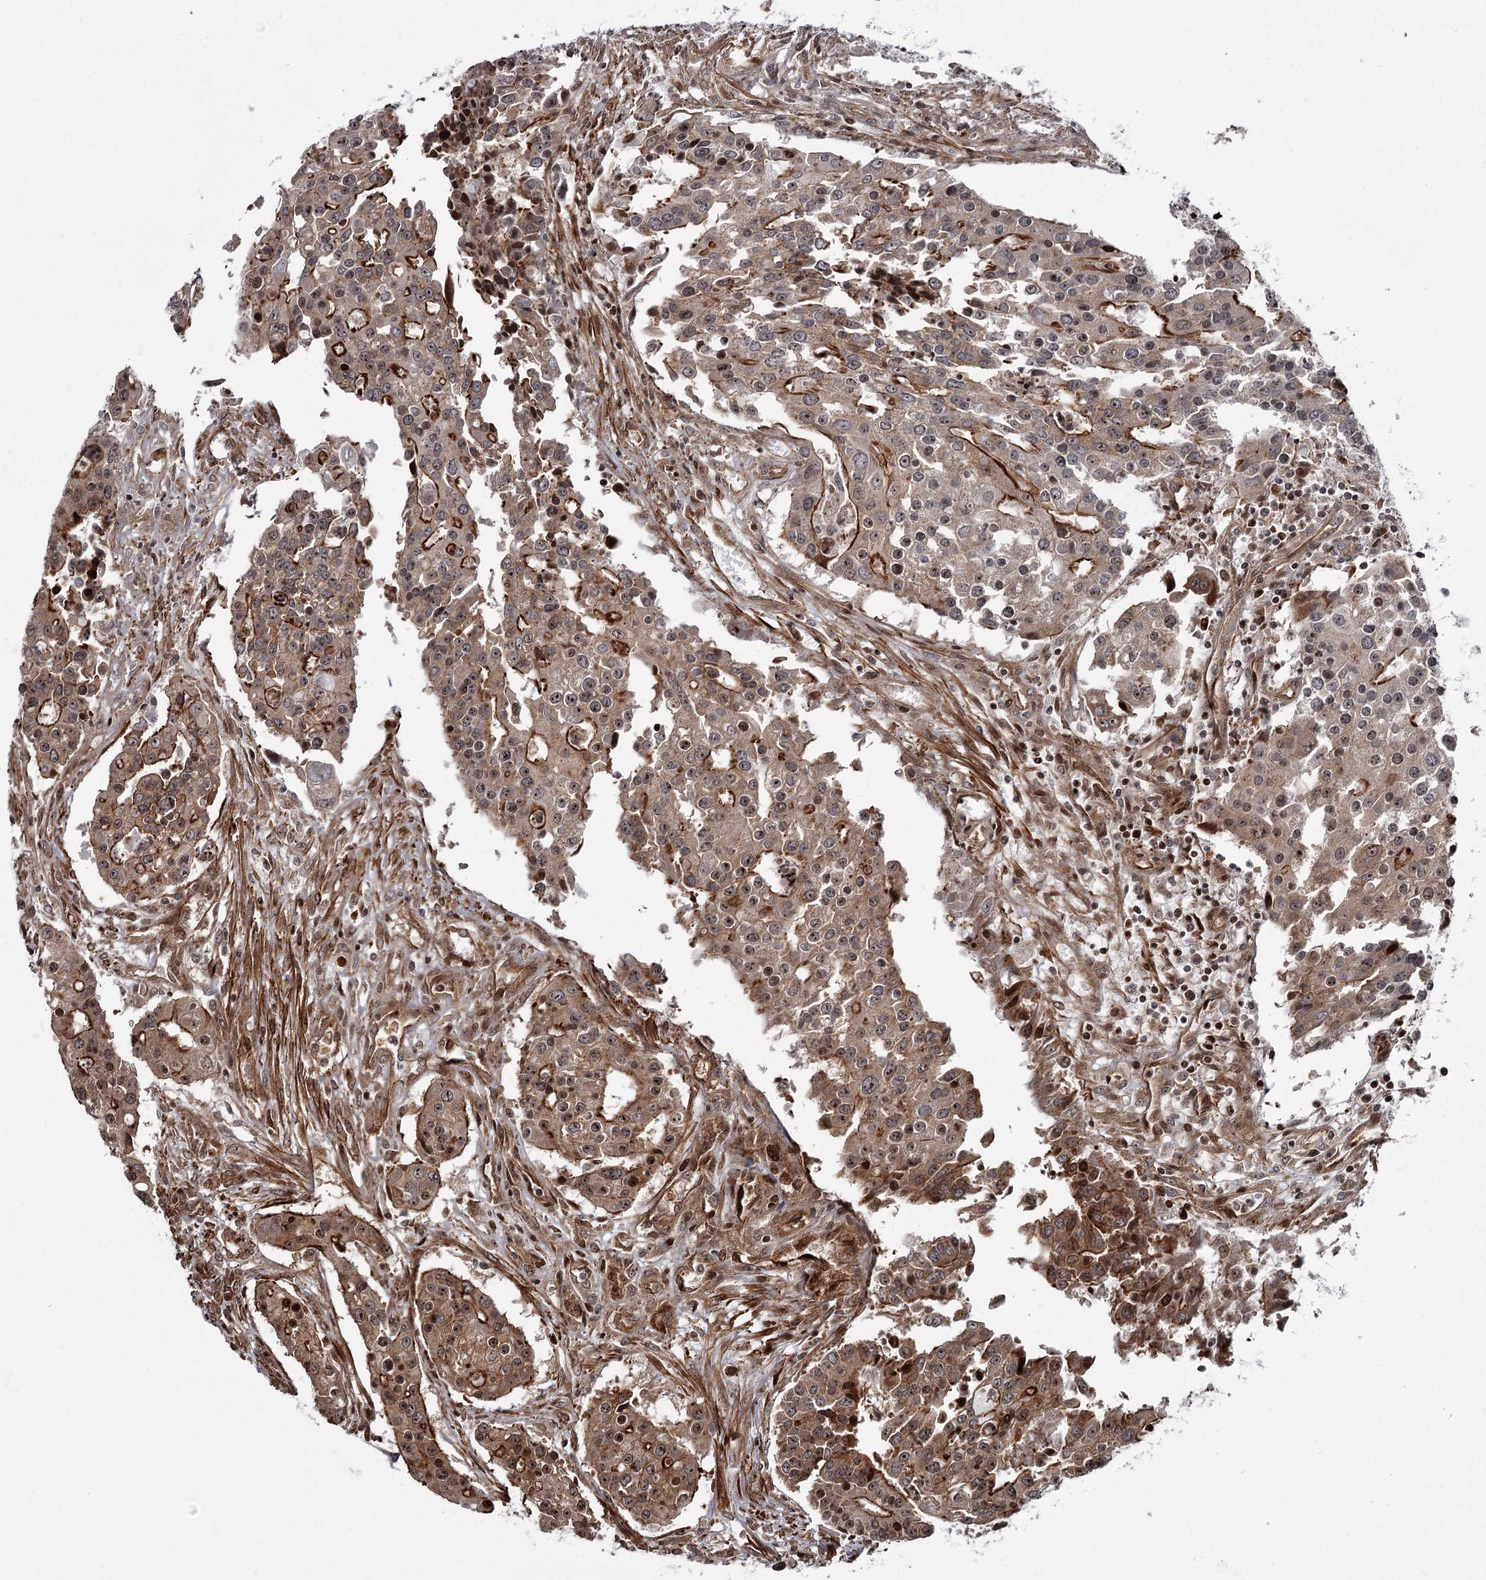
{"staining": {"intensity": "moderate", "quantity": ">75%", "location": "cytoplasmic/membranous,nuclear"}, "tissue": "colorectal cancer", "cell_type": "Tumor cells", "image_type": "cancer", "snomed": [{"axis": "morphology", "description": "Adenocarcinoma, NOS"}, {"axis": "topography", "description": "Colon"}], "caption": "A brown stain highlights moderate cytoplasmic/membranous and nuclear expression of a protein in human colorectal cancer (adenocarcinoma) tumor cells.", "gene": "THAP9", "patient": {"sex": "male", "age": 77}}